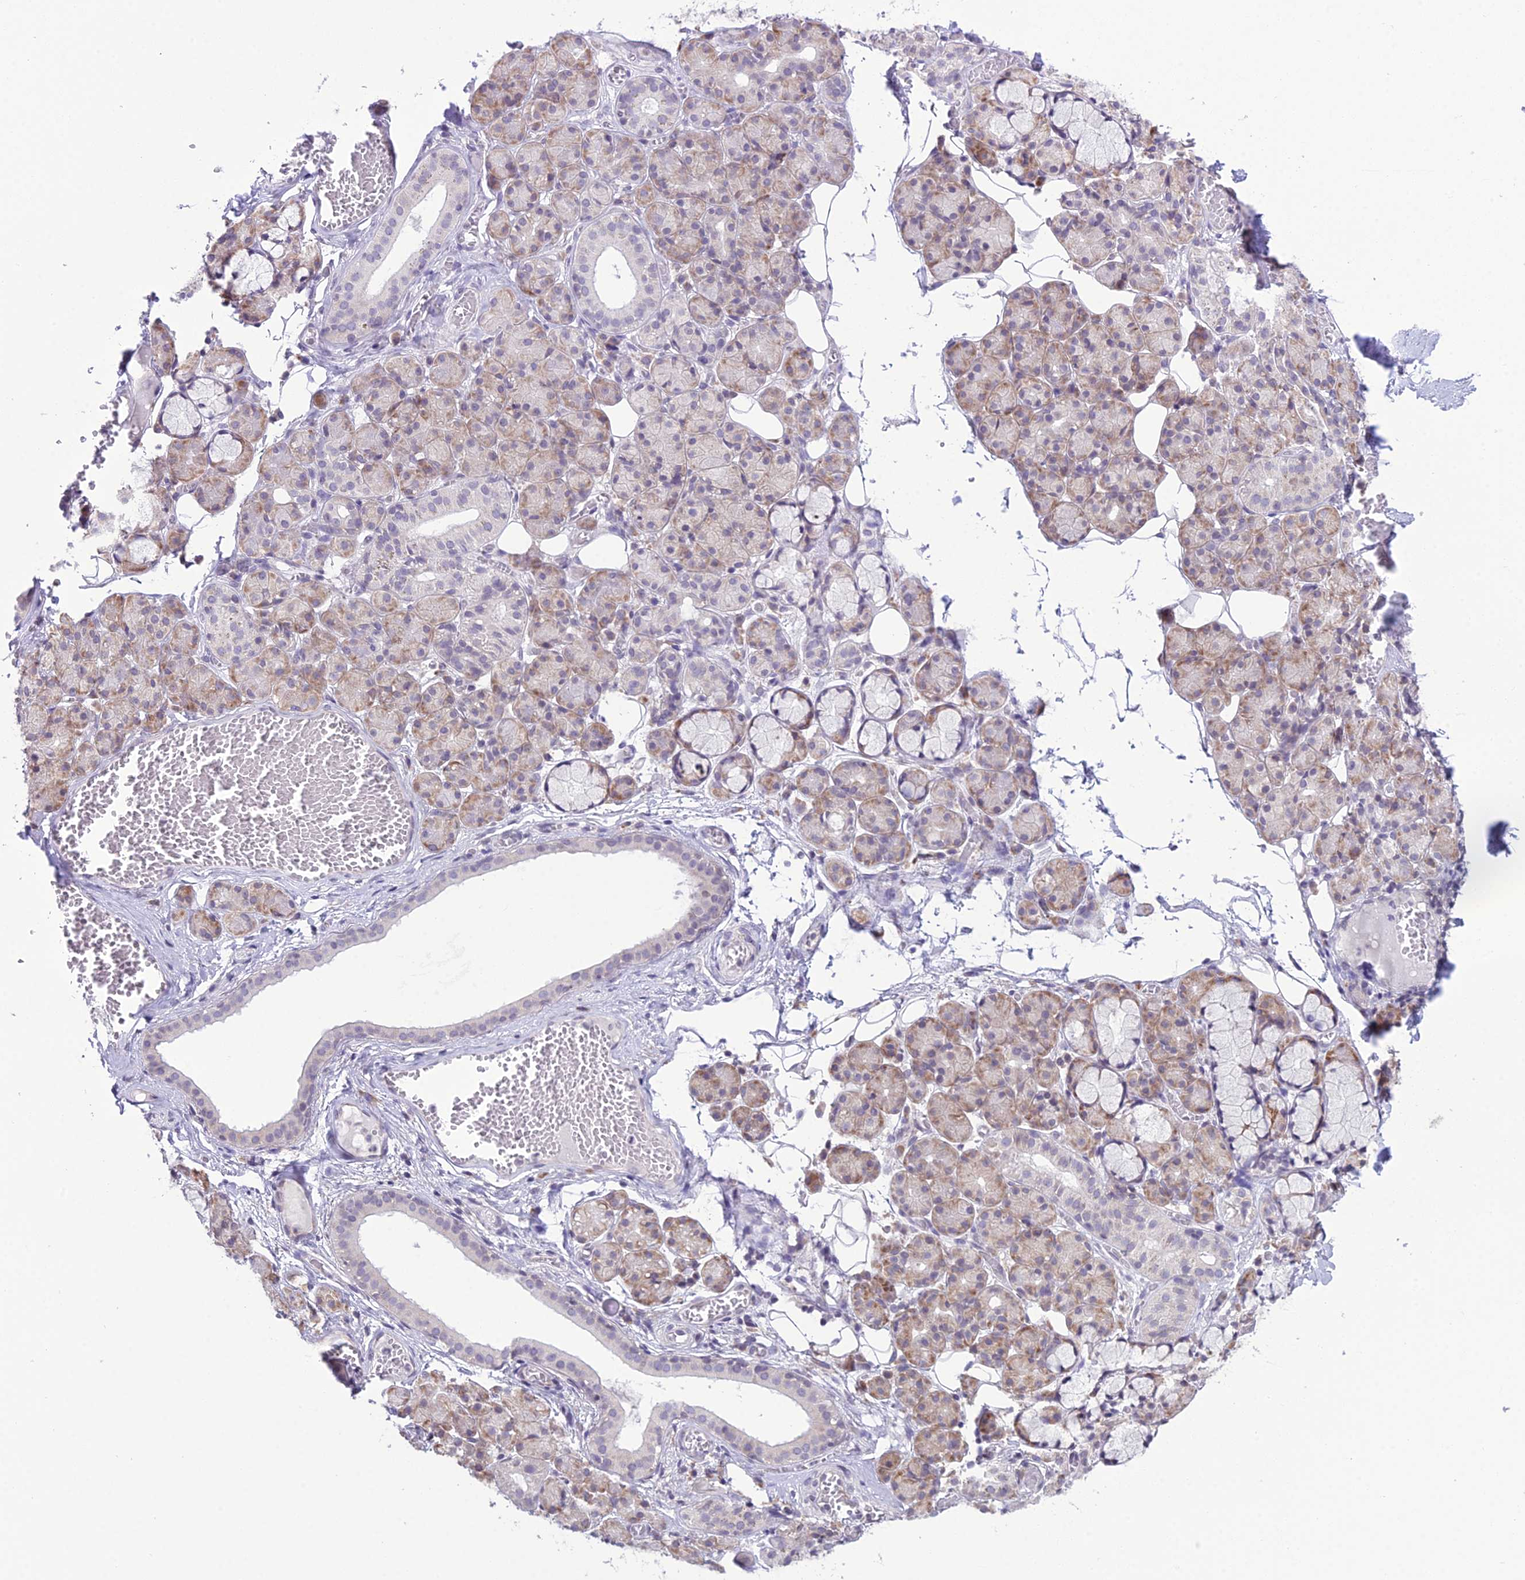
{"staining": {"intensity": "weak", "quantity": "25%-75%", "location": "cytoplasmic/membranous"}, "tissue": "salivary gland", "cell_type": "Glandular cells", "image_type": "normal", "snomed": [{"axis": "morphology", "description": "Normal tissue, NOS"}, {"axis": "topography", "description": "Salivary gland"}], "caption": "Immunohistochemistry (IHC) of normal salivary gland demonstrates low levels of weak cytoplasmic/membranous staining in approximately 25%-75% of glandular cells. (DAB (3,3'-diaminobenzidine) = brown stain, brightfield microscopy at high magnification).", "gene": "RPS26", "patient": {"sex": "male", "age": 63}}